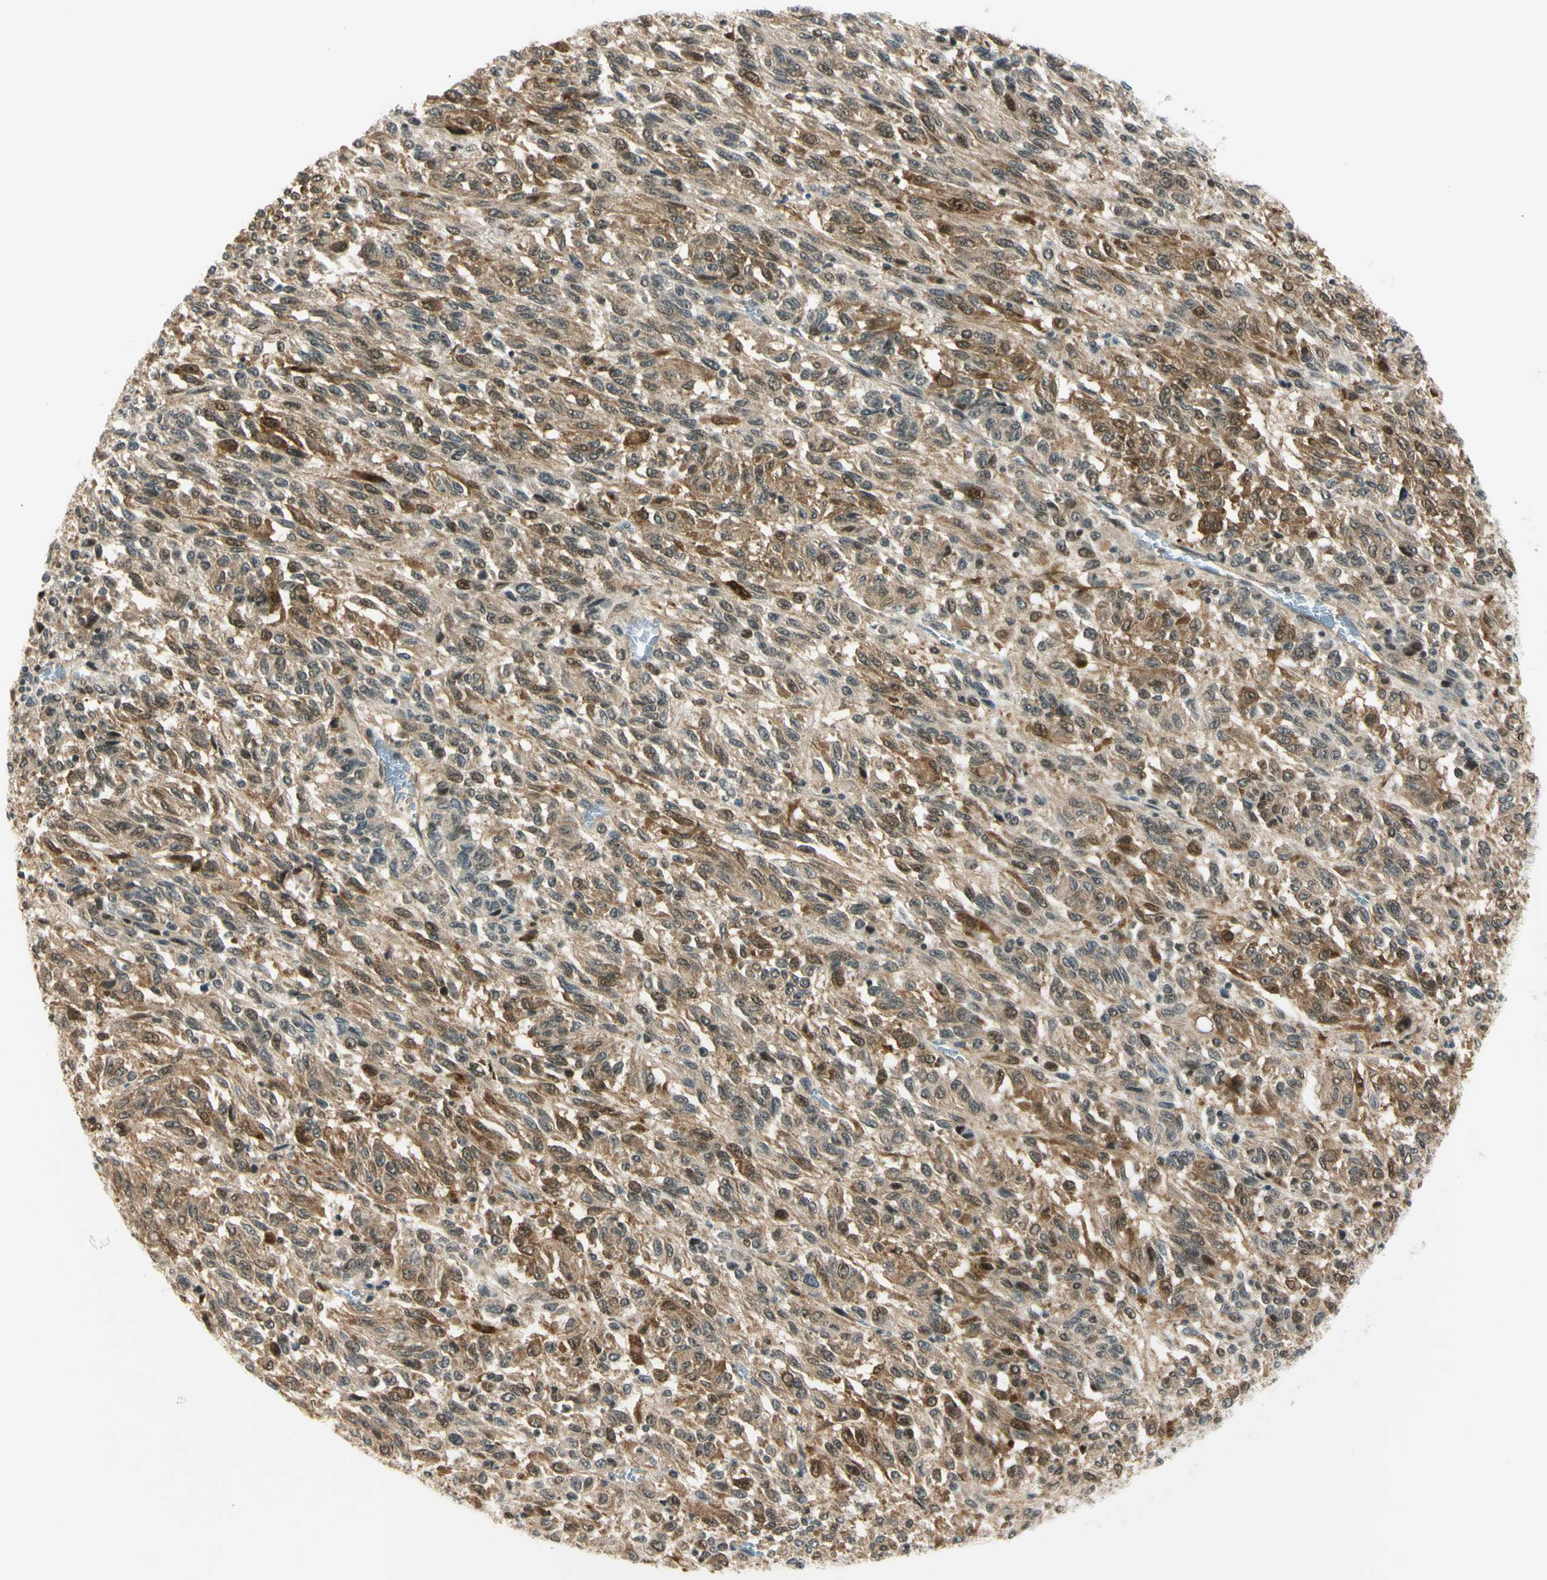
{"staining": {"intensity": "moderate", "quantity": ">75%", "location": "cytoplasmic/membranous"}, "tissue": "melanoma", "cell_type": "Tumor cells", "image_type": "cancer", "snomed": [{"axis": "morphology", "description": "Malignant melanoma, Metastatic site"}, {"axis": "topography", "description": "Lung"}], "caption": "Melanoma stained with a protein marker exhibits moderate staining in tumor cells.", "gene": "TPT1", "patient": {"sex": "male", "age": 64}}